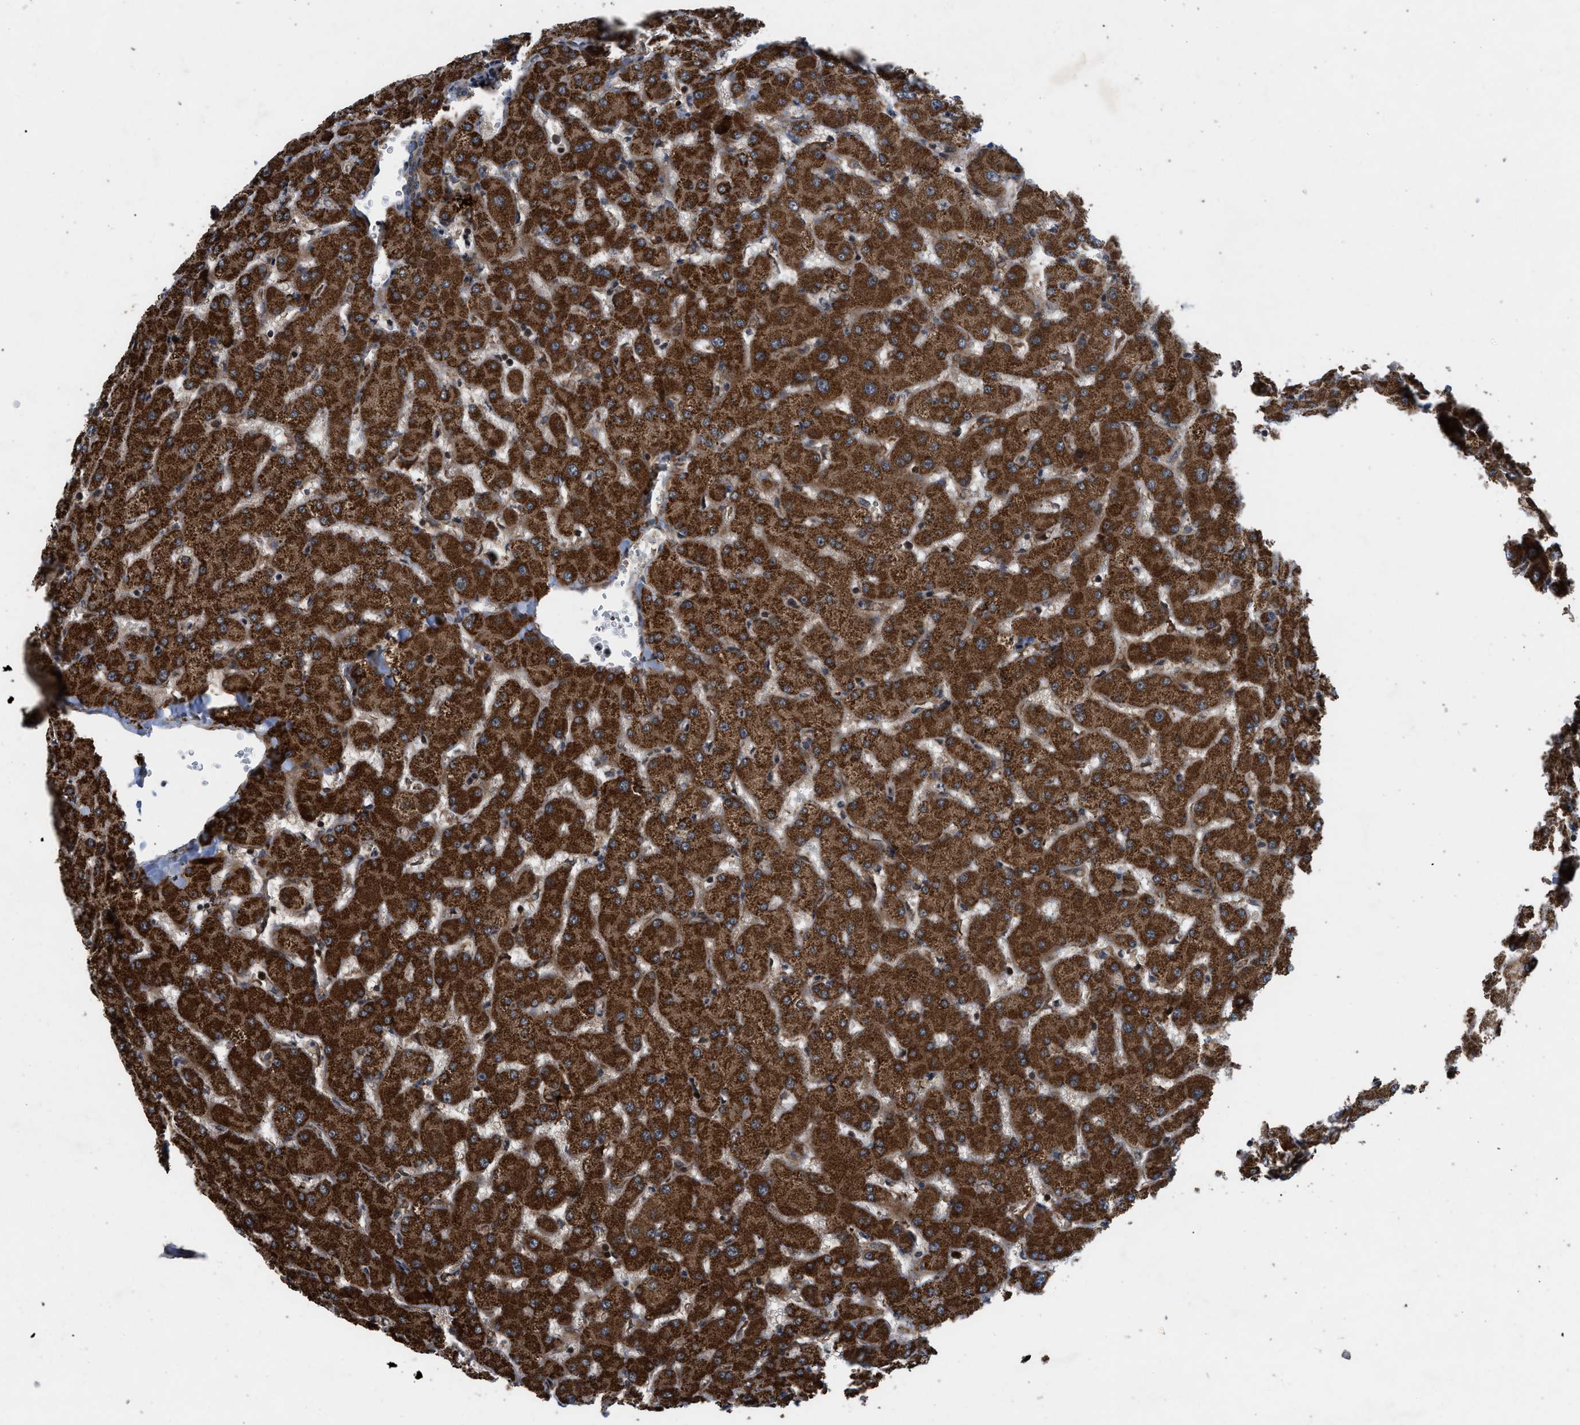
{"staining": {"intensity": "weak", "quantity": ">75%", "location": "cytoplasmic/membranous"}, "tissue": "liver", "cell_type": "Cholangiocytes", "image_type": "normal", "snomed": [{"axis": "morphology", "description": "Normal tissue, NOS"}, {"axis": "topography", "description": "Liver"}], "caption": "Protein expression by immunohistochemistry (IHC) displays weak cytoplasmic/membranous expression in about >75% of cholangiocytes in normal liver.", "gene": "AP3M2", "patient": {"sex": "female", "age": 63}}